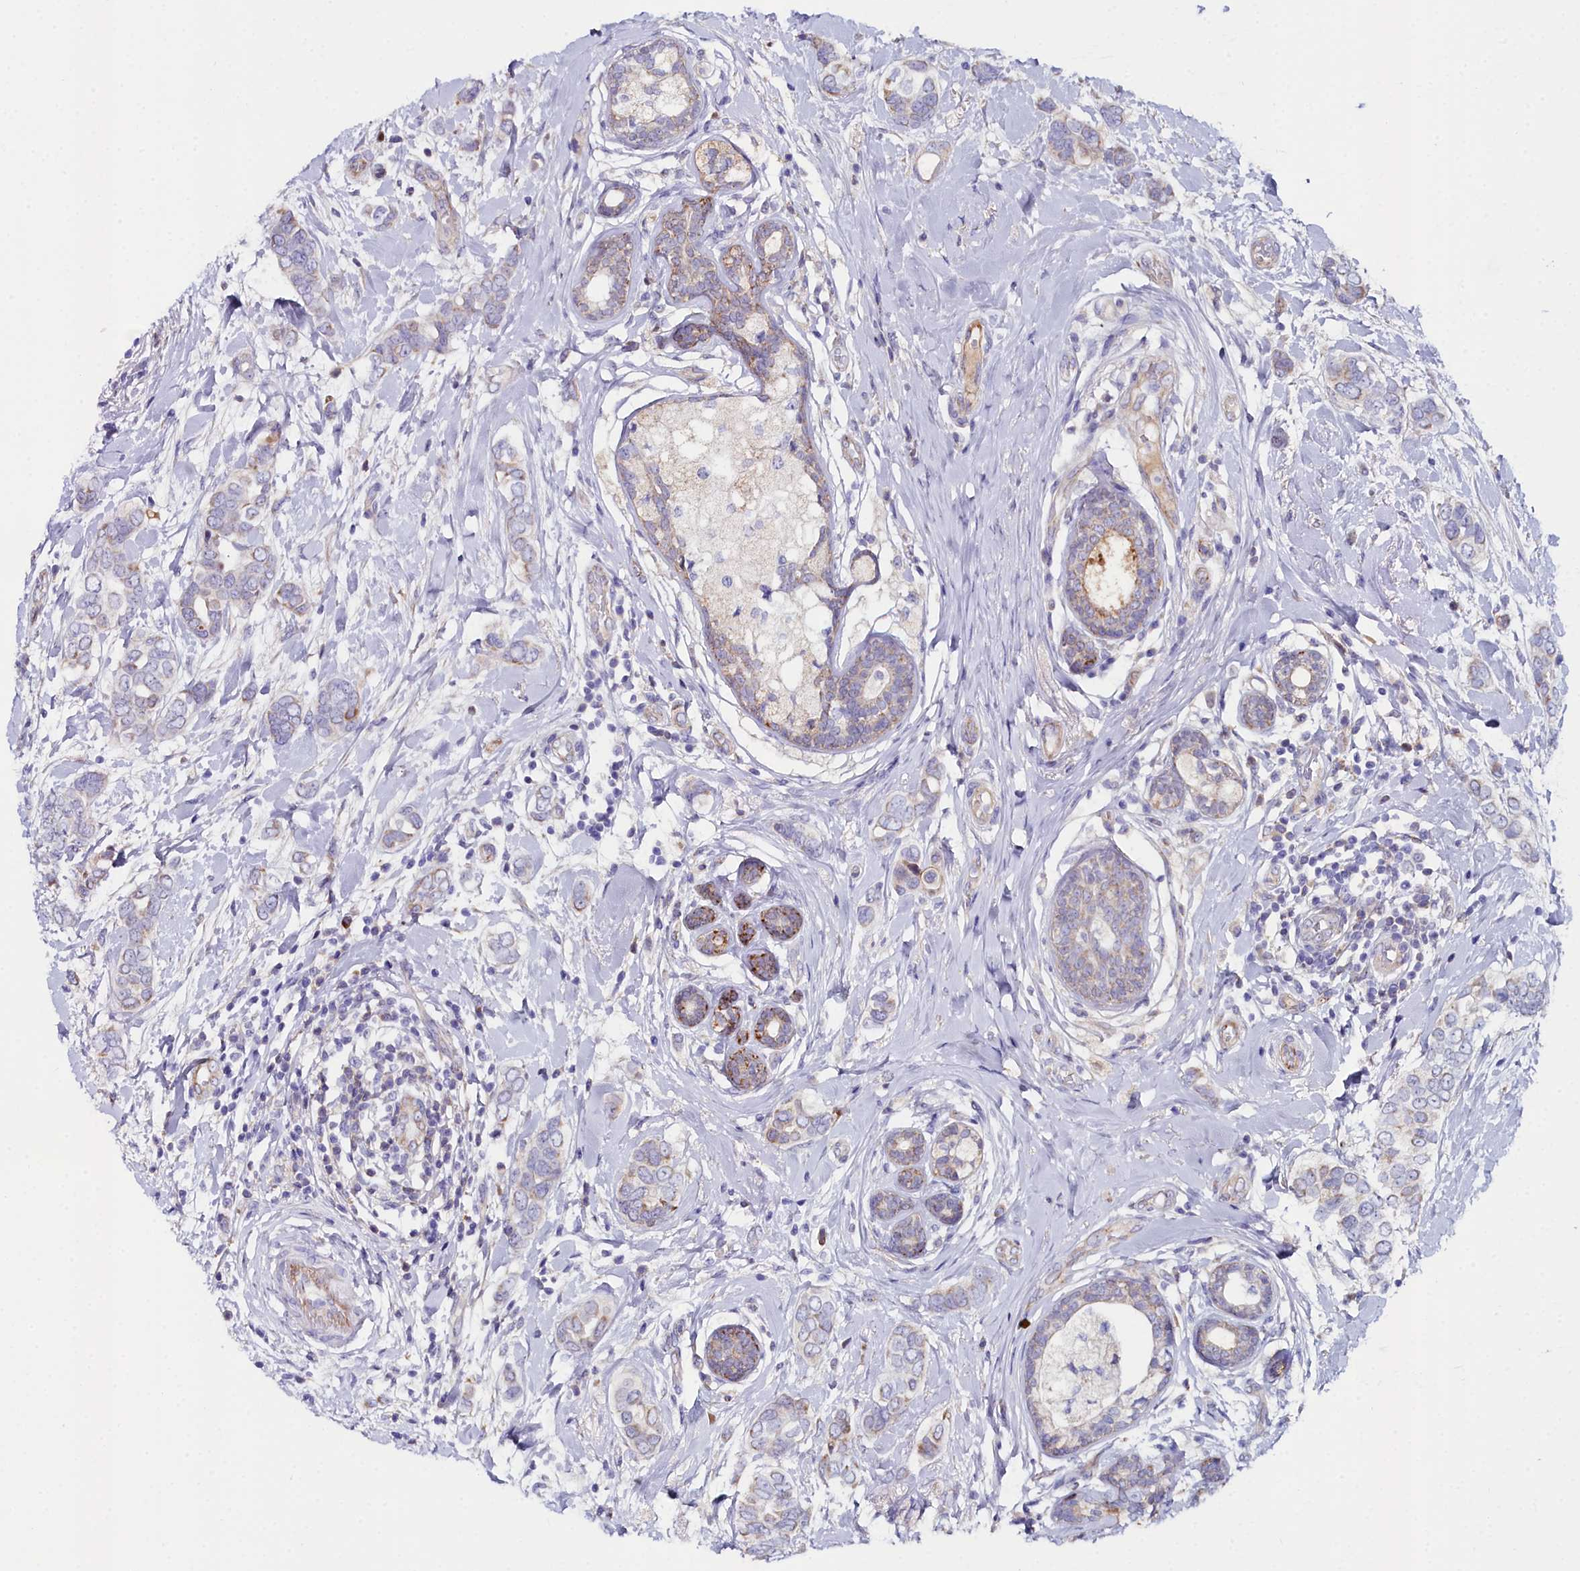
{"staining": {"intensity": "weak", "quantity": ">75%", "location": "cytoplasmic/membranous"}, "tissue": "breast cancer", "cell_type": "Tumor cells", "image_type": "cancer", "snomed": [{"axis": "morphology", "description": "Lobular carcinoma"}, {"axis": "topography", "description": "Breast"}], "caption": "Immunohistochemical staining of lobular carcinoma (breast) exhibits low levels of weak cytoplasmic/membranous expression in about >75% of tumor cells.", "gene": "SLC49A3", "patient": {"sex": "female", "age": 51}}